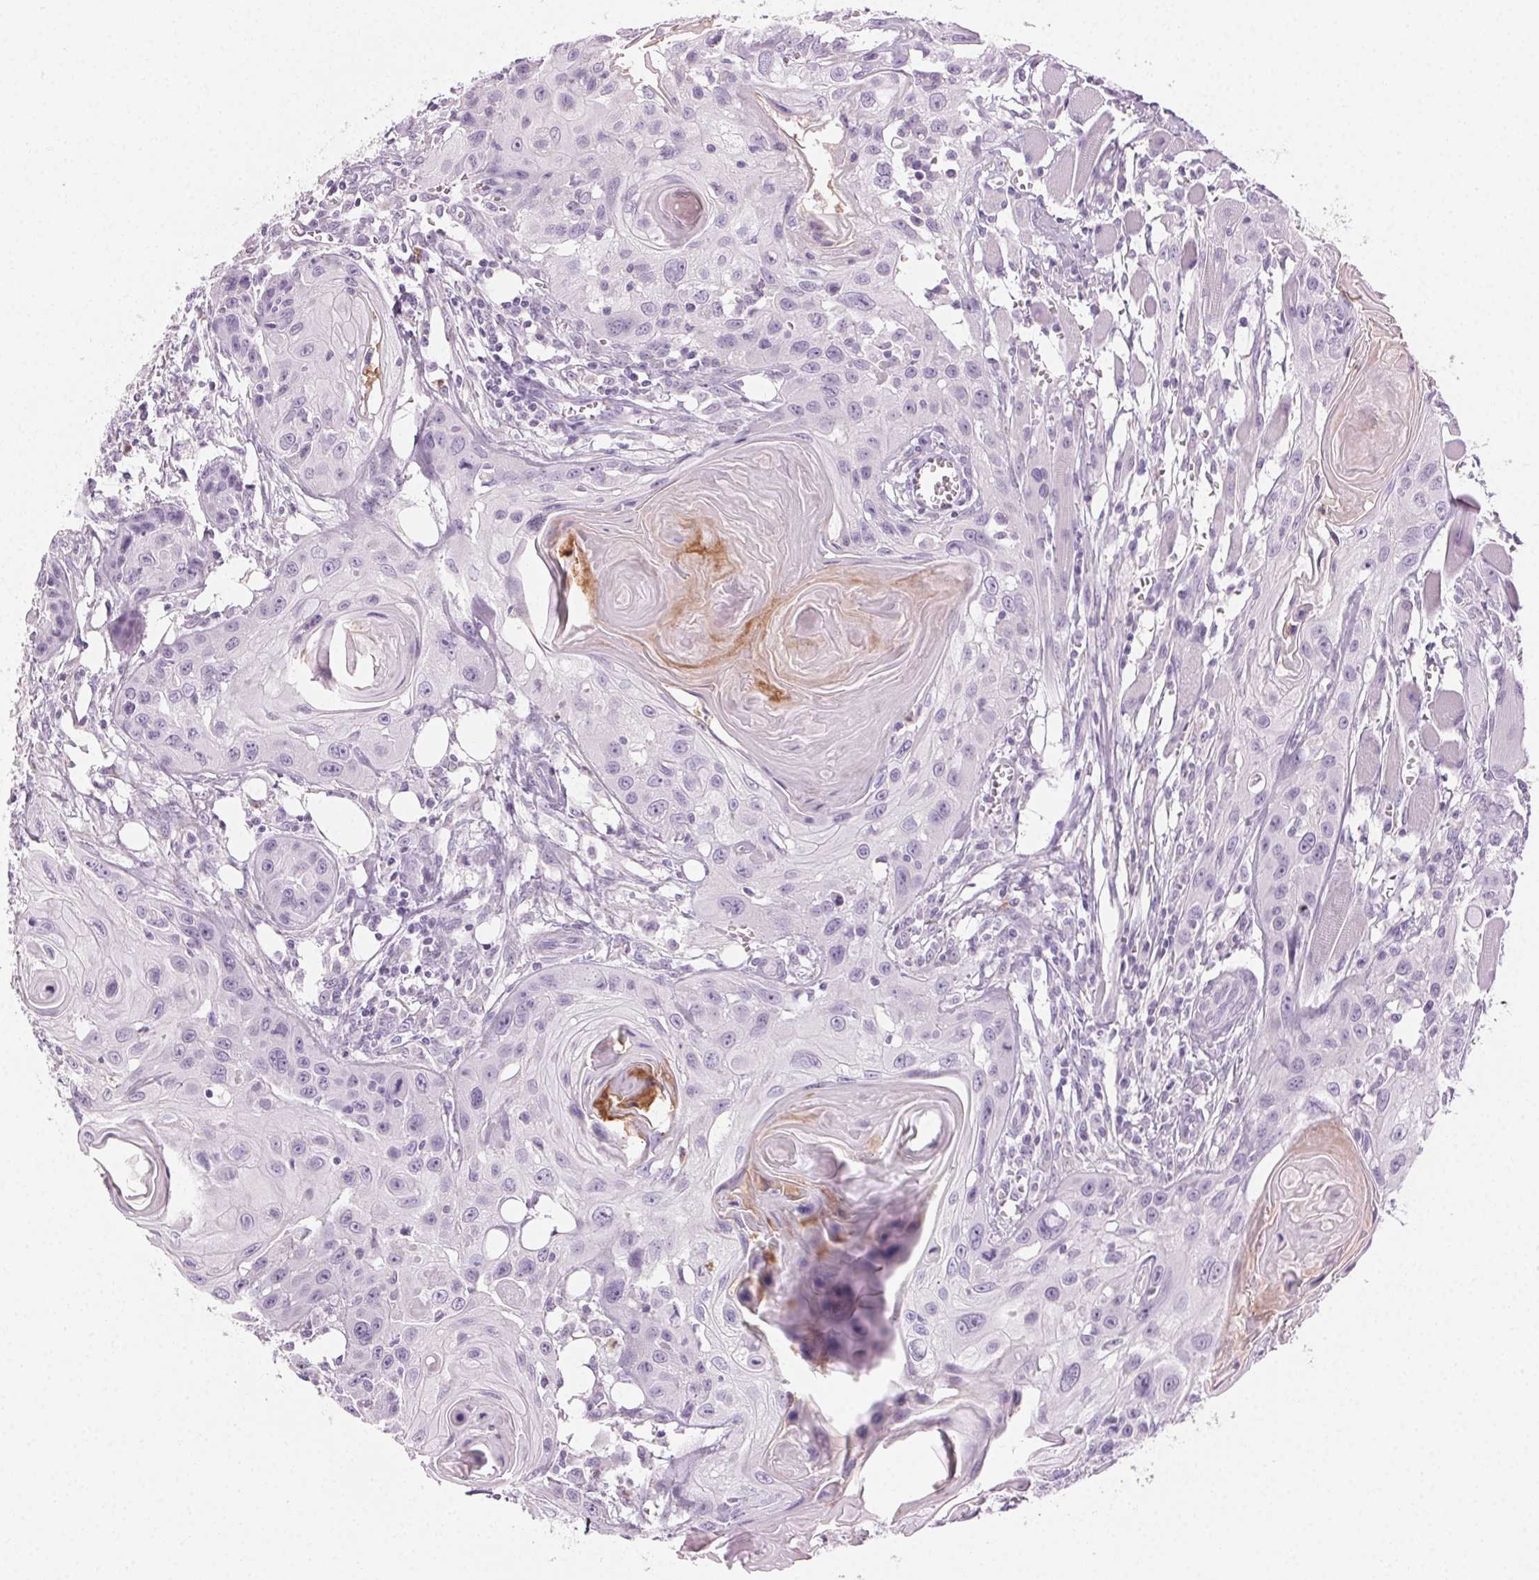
{"staining": {"intensity": "negative", "quantity": "none", "location": "none"}, "tissue": "head and neck cancer", "cell_type": "Tumor cells", "image_type": "cancer", "snomed": [{"axis": "morphology", "description": "Squamous cell carcinoma, NOS"}, {"axis": "topography", "description": "Oral tissue"}, {"axis": "topography", "description": "Head-Neck"}], "caption": "Head and neck cancer was stained to show a protein in brown. There is no significant staining in tumor cells. (Immunohistochemistry, brightfield microscopy, high magnification).", "gene": "MPO", "patient": {"sex": "male", "age": 58}}